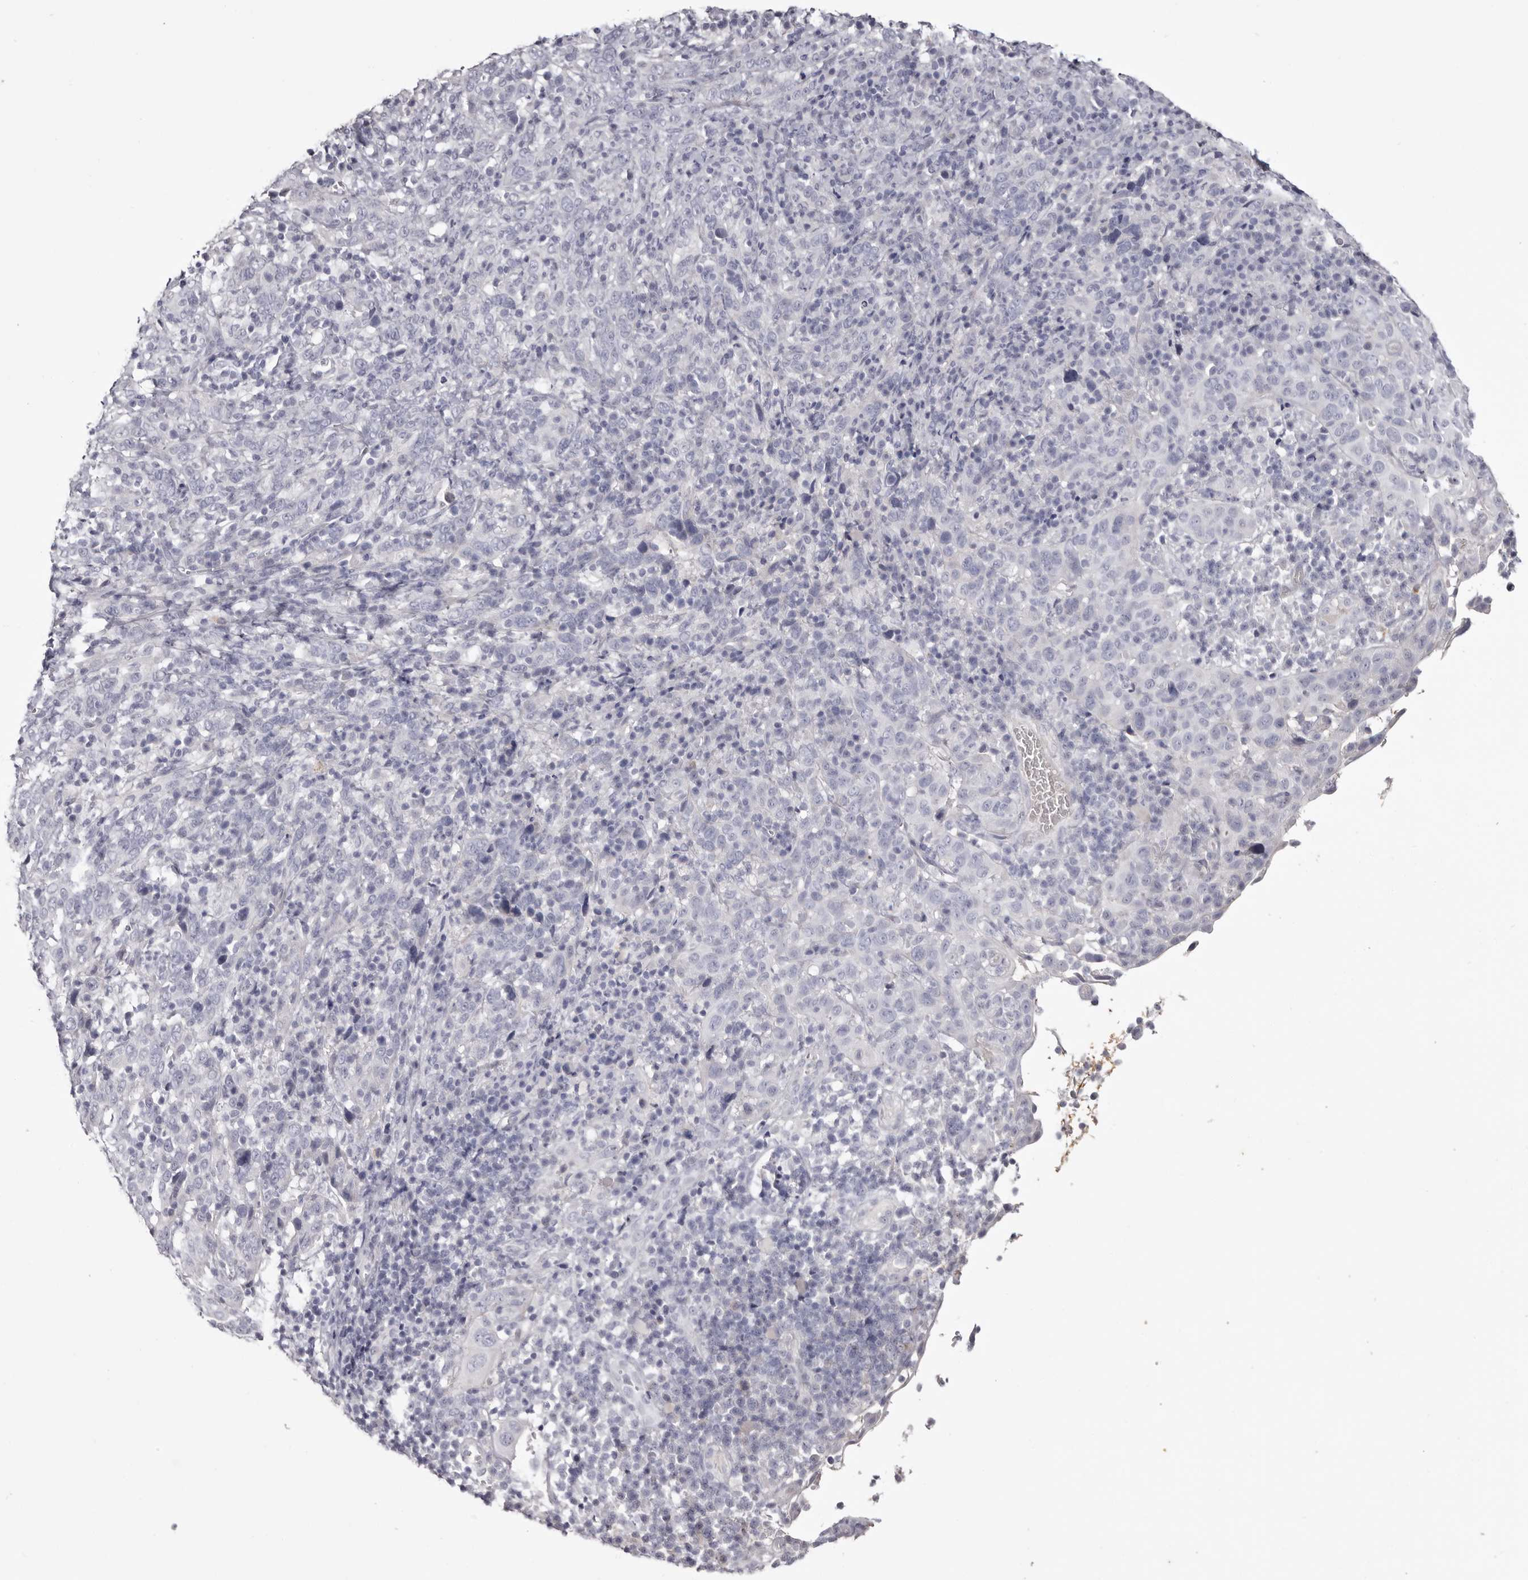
{"staining": {"intensity": "negative", "quantity": "none", "location": "none"}, "tissue": "cervical cancer", "cell_type": "Tumor cells", "image_type": "cancer", "snomed": [{"axis": "morphology", "description": "Squamous cell carcinoma, NOS"}, {"axis": "topography", "description": "Cervix"}], "caption": "DAB immunohistochemical staining of human cervical squamous cell carcinoma displays no significant positivity in tumor cells.", "gene": "CA6", "patient": {"sex": "female", "age": 46}}